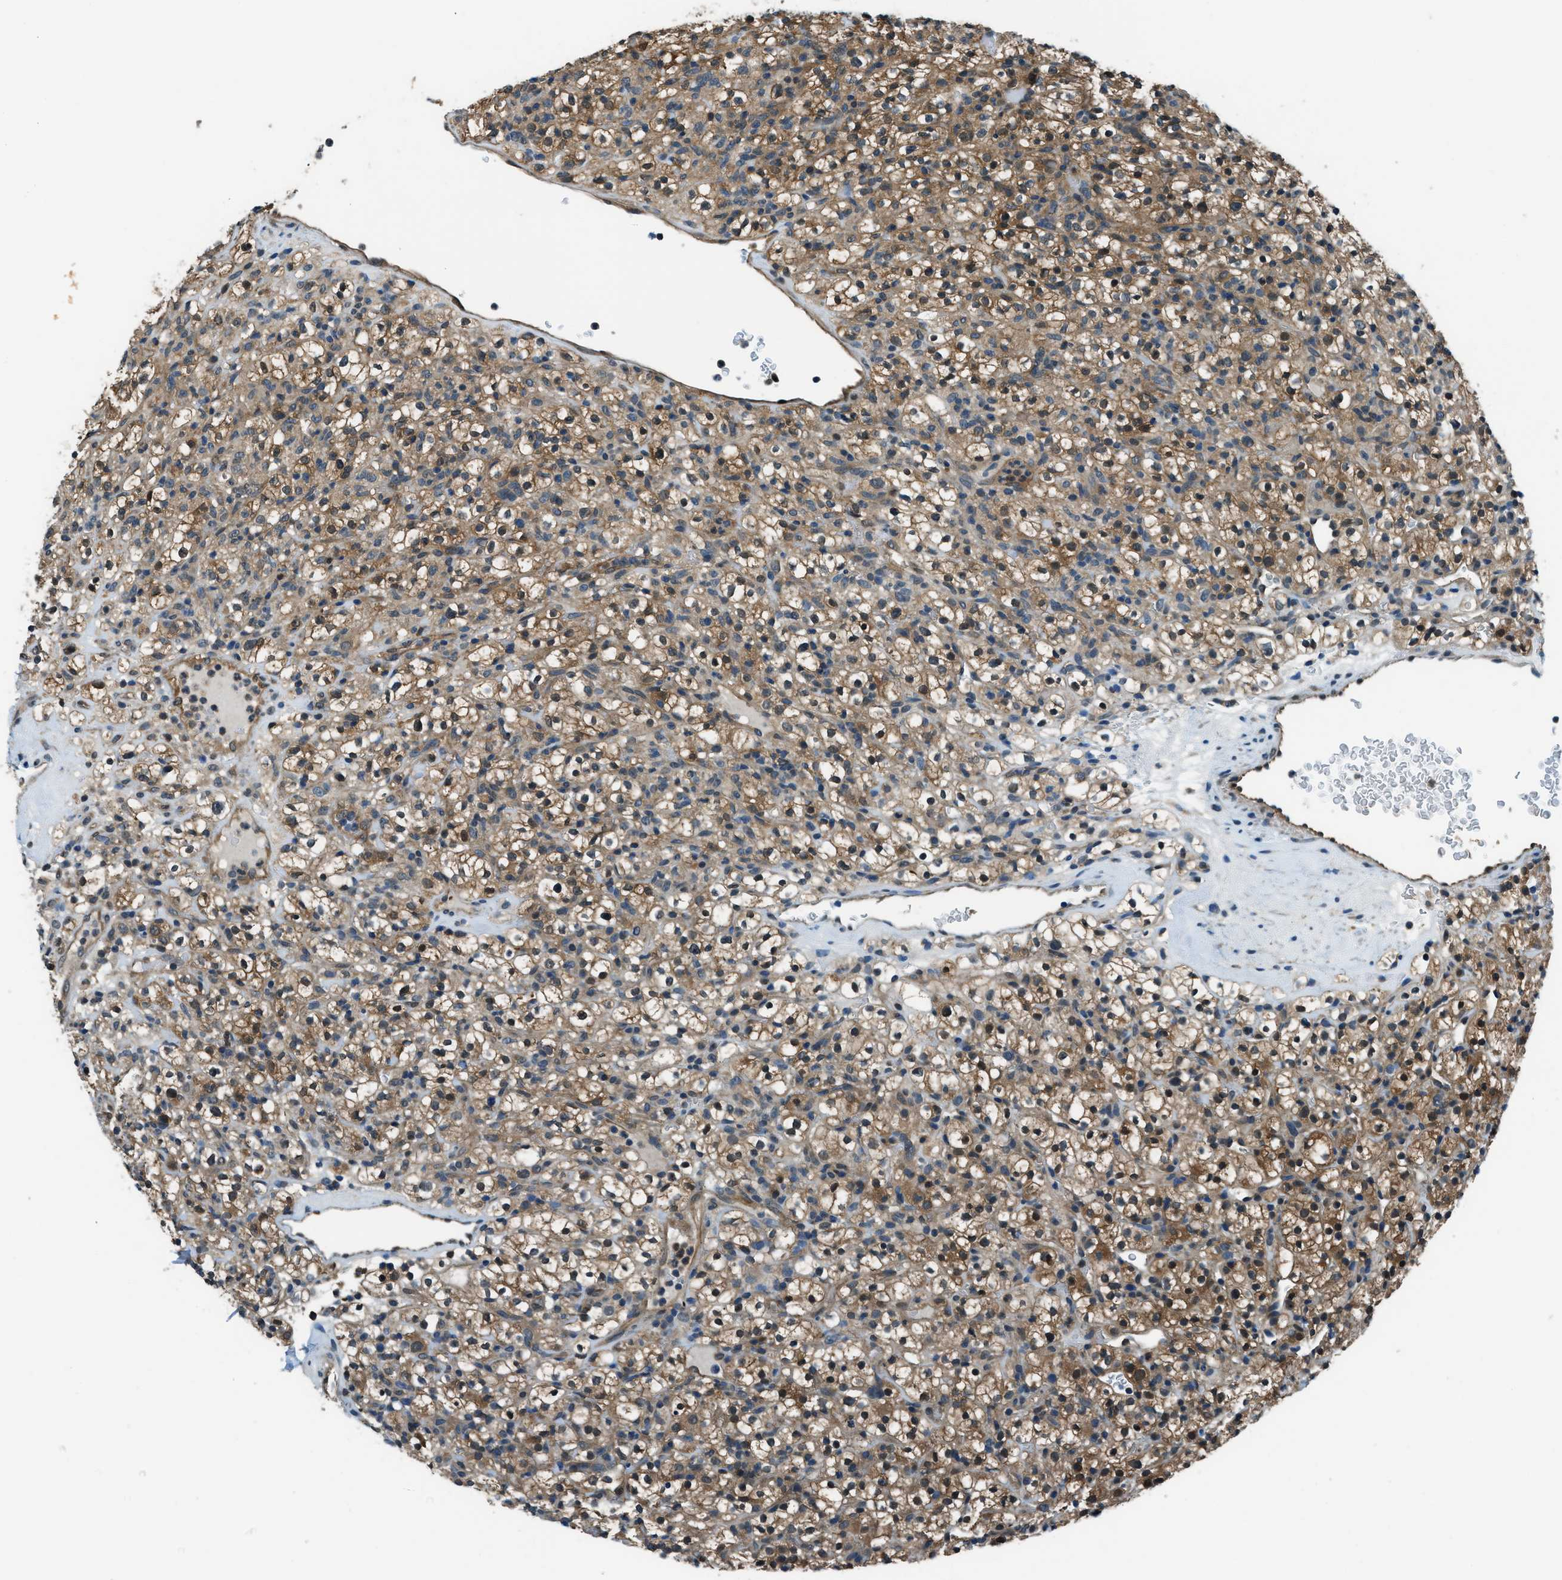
{"staining": {"intensity": "moderate", "quantity": ">75%", "location": "cytoplasmic/membranous"}, "tissue": "renal cancer", "cell_type": "Tumor cells", "image_type": "cancer", "snomed": [{"axis": "morphology", "description": "Normal tissue, NOS"}, {"axis": "morphology", "description": "Adenocarcinoma, NOS"}, {"axis": "topography", "description": "Kidney"}], "caption": "High-power microscopy captured an immunohistochemistry image of adenocarcinoma (renal), revealing moderate cytoplasmic/membranous expression in about >75% of tumor cells.", "gene": "HEBP2", "patient": {"sex": "female", "age": 72}}